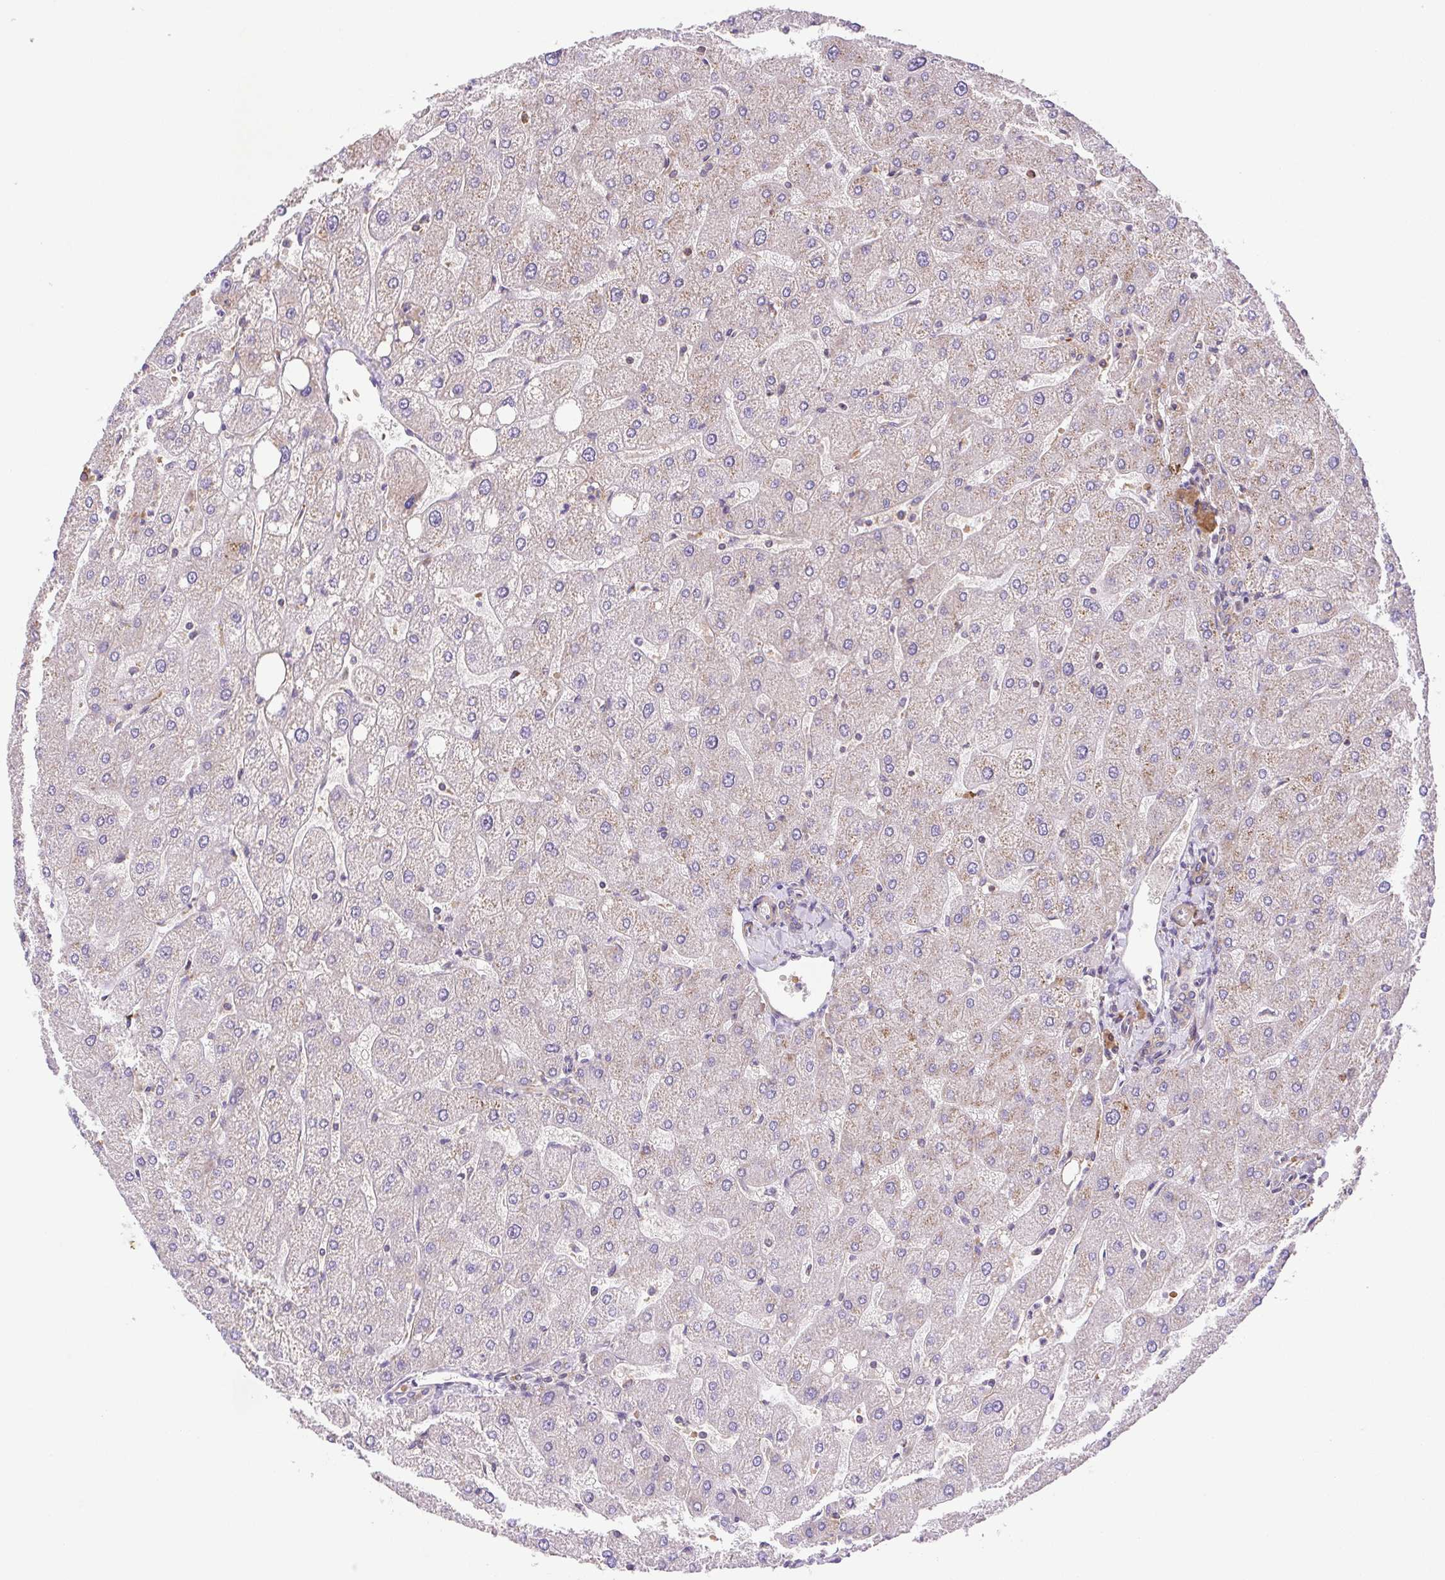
{"staining": {"intensity": "weak", "quantity": ">75%", "location": "cytoplasmic/membranous"}, "tissue": "liver", "cell_type": "Cholangiocytes", "image_type": "normal", "snomed": [{"axis": "morphology", "description": "Normal tissue, NOS"}, {"axis": "topography", "description": "Liver"}], "caption": "A brown stain highlights weak cytoplasmic/membranous staining of a protein in cholangiocytes of unremarkable liver.", "gene": "IDE", "patient": {"sex": "male", "age": 67}}